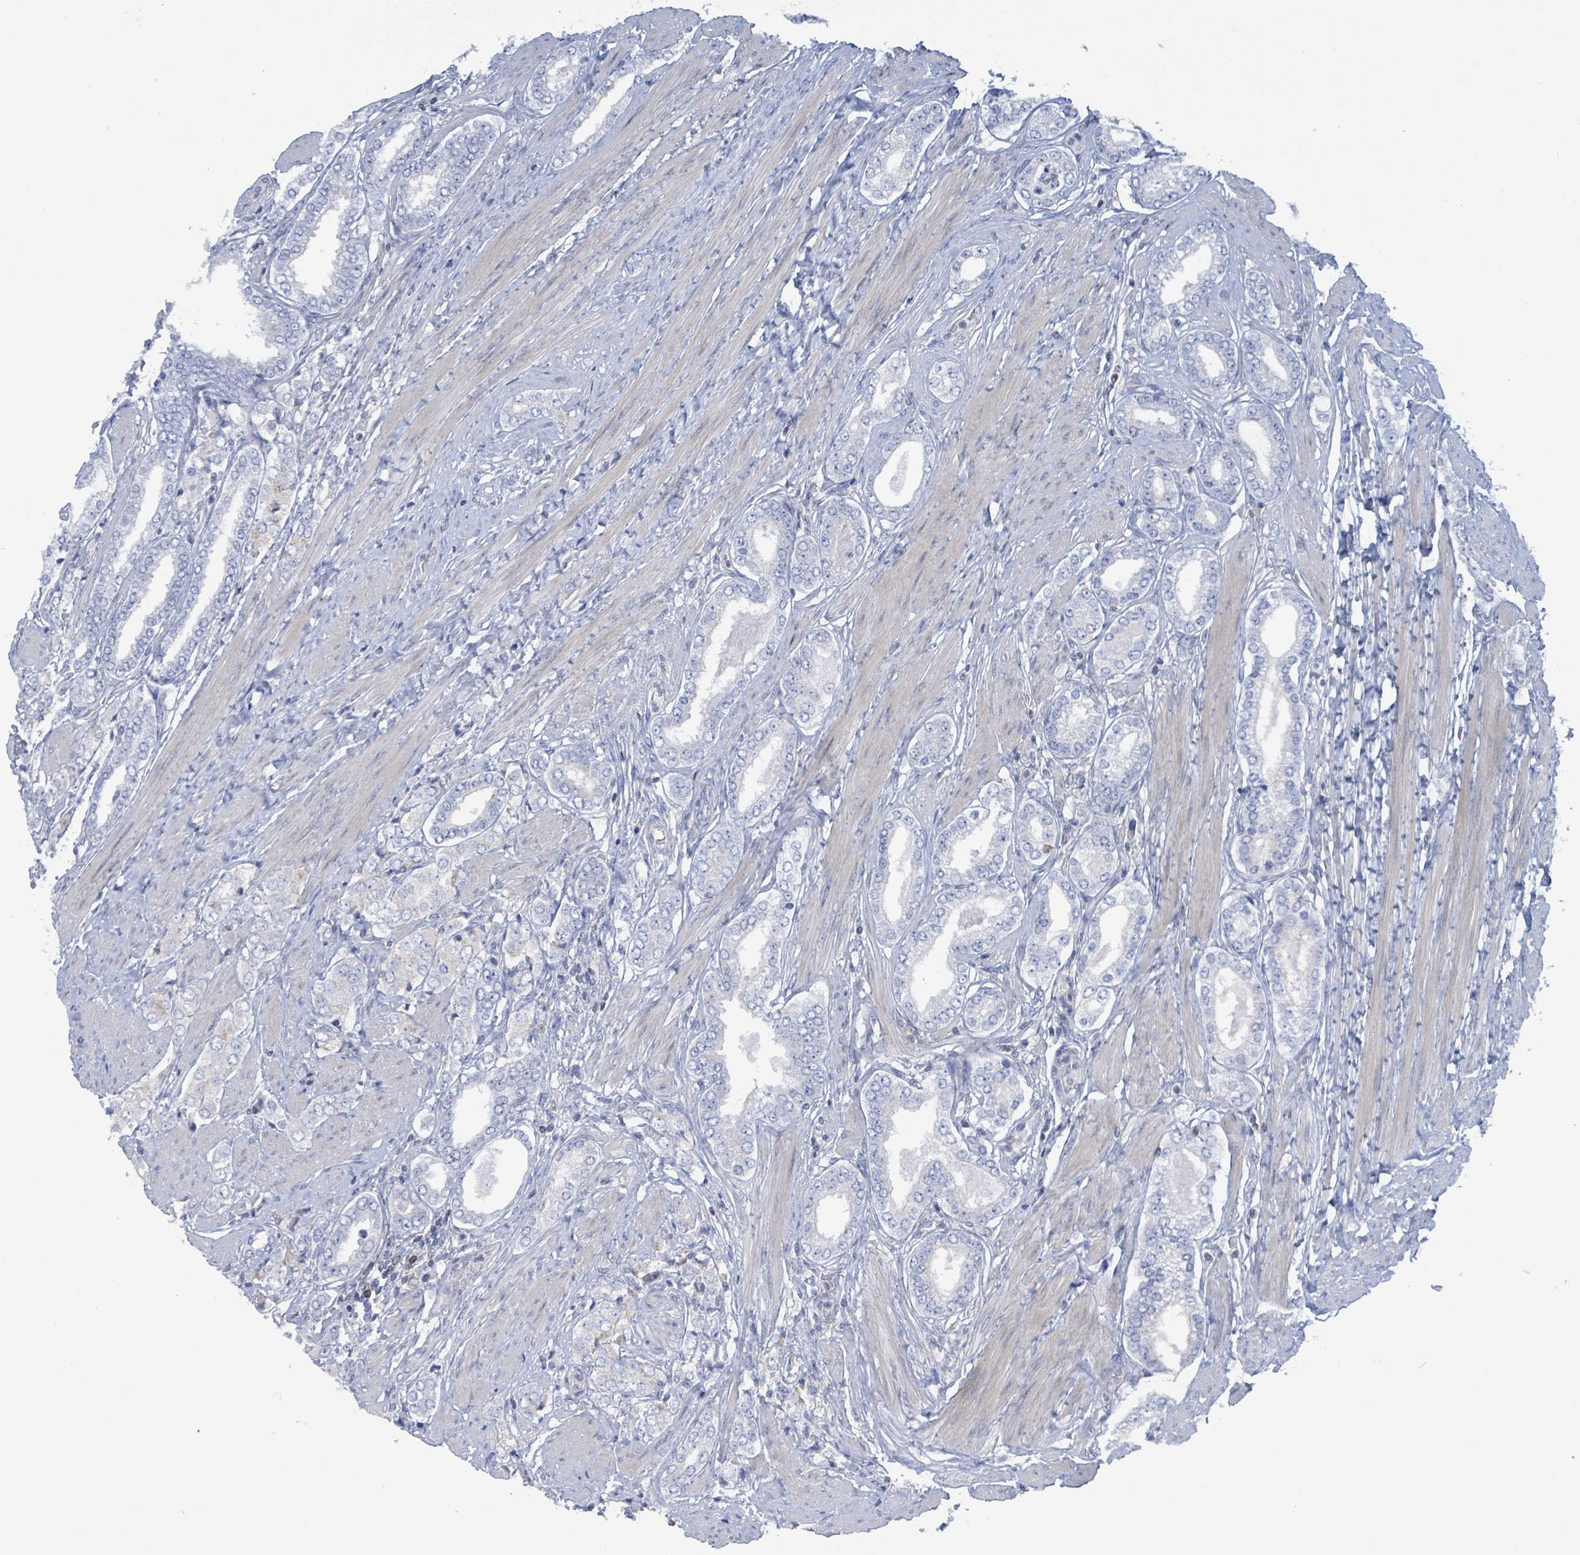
{"staining": {"intensity": "negative", "quantity": "none", "location": "none"}, "tissue": "prostate cancer", "cell_type": "Tumor cells", "image_type": "cancer", "snomed": [{"axis": "morphology", "description": "Adenocarcinoma, High grade"}, {"axis": "topography", "description": "Prostate"}], "caption": "IHC of human adenocarcinoma (high-grade) (prostate) demonstrates no staining in tumor cells. The staining was performed using DAB to visualize the protein expression in brown, while the nuclei were stained in blue with hematoxylin (Magnification: 20x).", "gene": "DGKZ", "patient": {"sex": "male", "age": 71}}